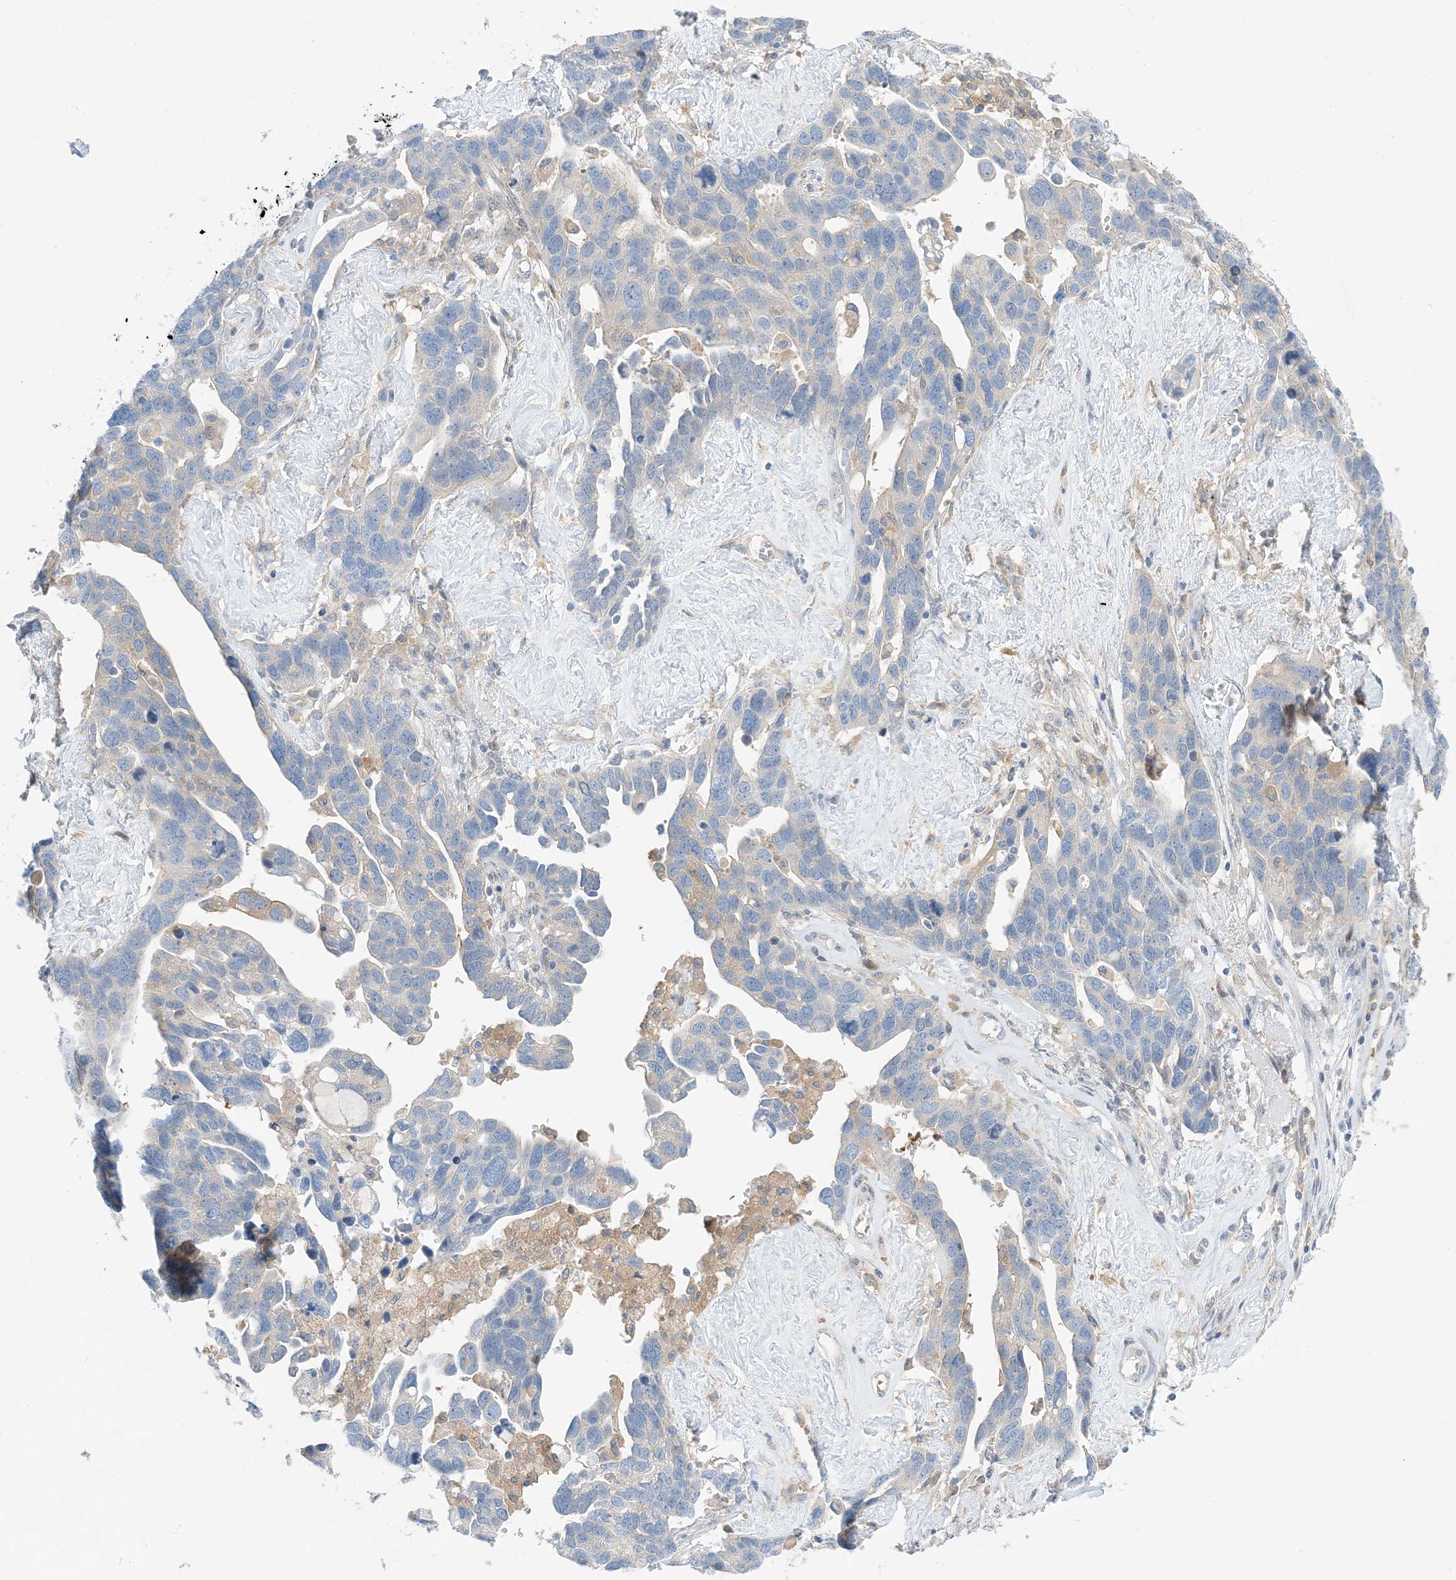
{"staining": {"intensity": "negative", "quantity": "none", "location": "none"}, "tissue": "ovarian cancer", "cell_type": "Tumor cells", "image_type": "cancer", "snomed": [{"axis": "morphology", "description": "Cystadenocarcinoma, serous, NOS"}, {"axis": "topography", "description": "Ovary"}], "caption": "Serous cystadenocarcinoma (ovarian) was stained to show a protein in brown. There is no significant expression in tumor cells.", "gene": "KIFBP", "patient": {"sex": "female", "age": 54}}